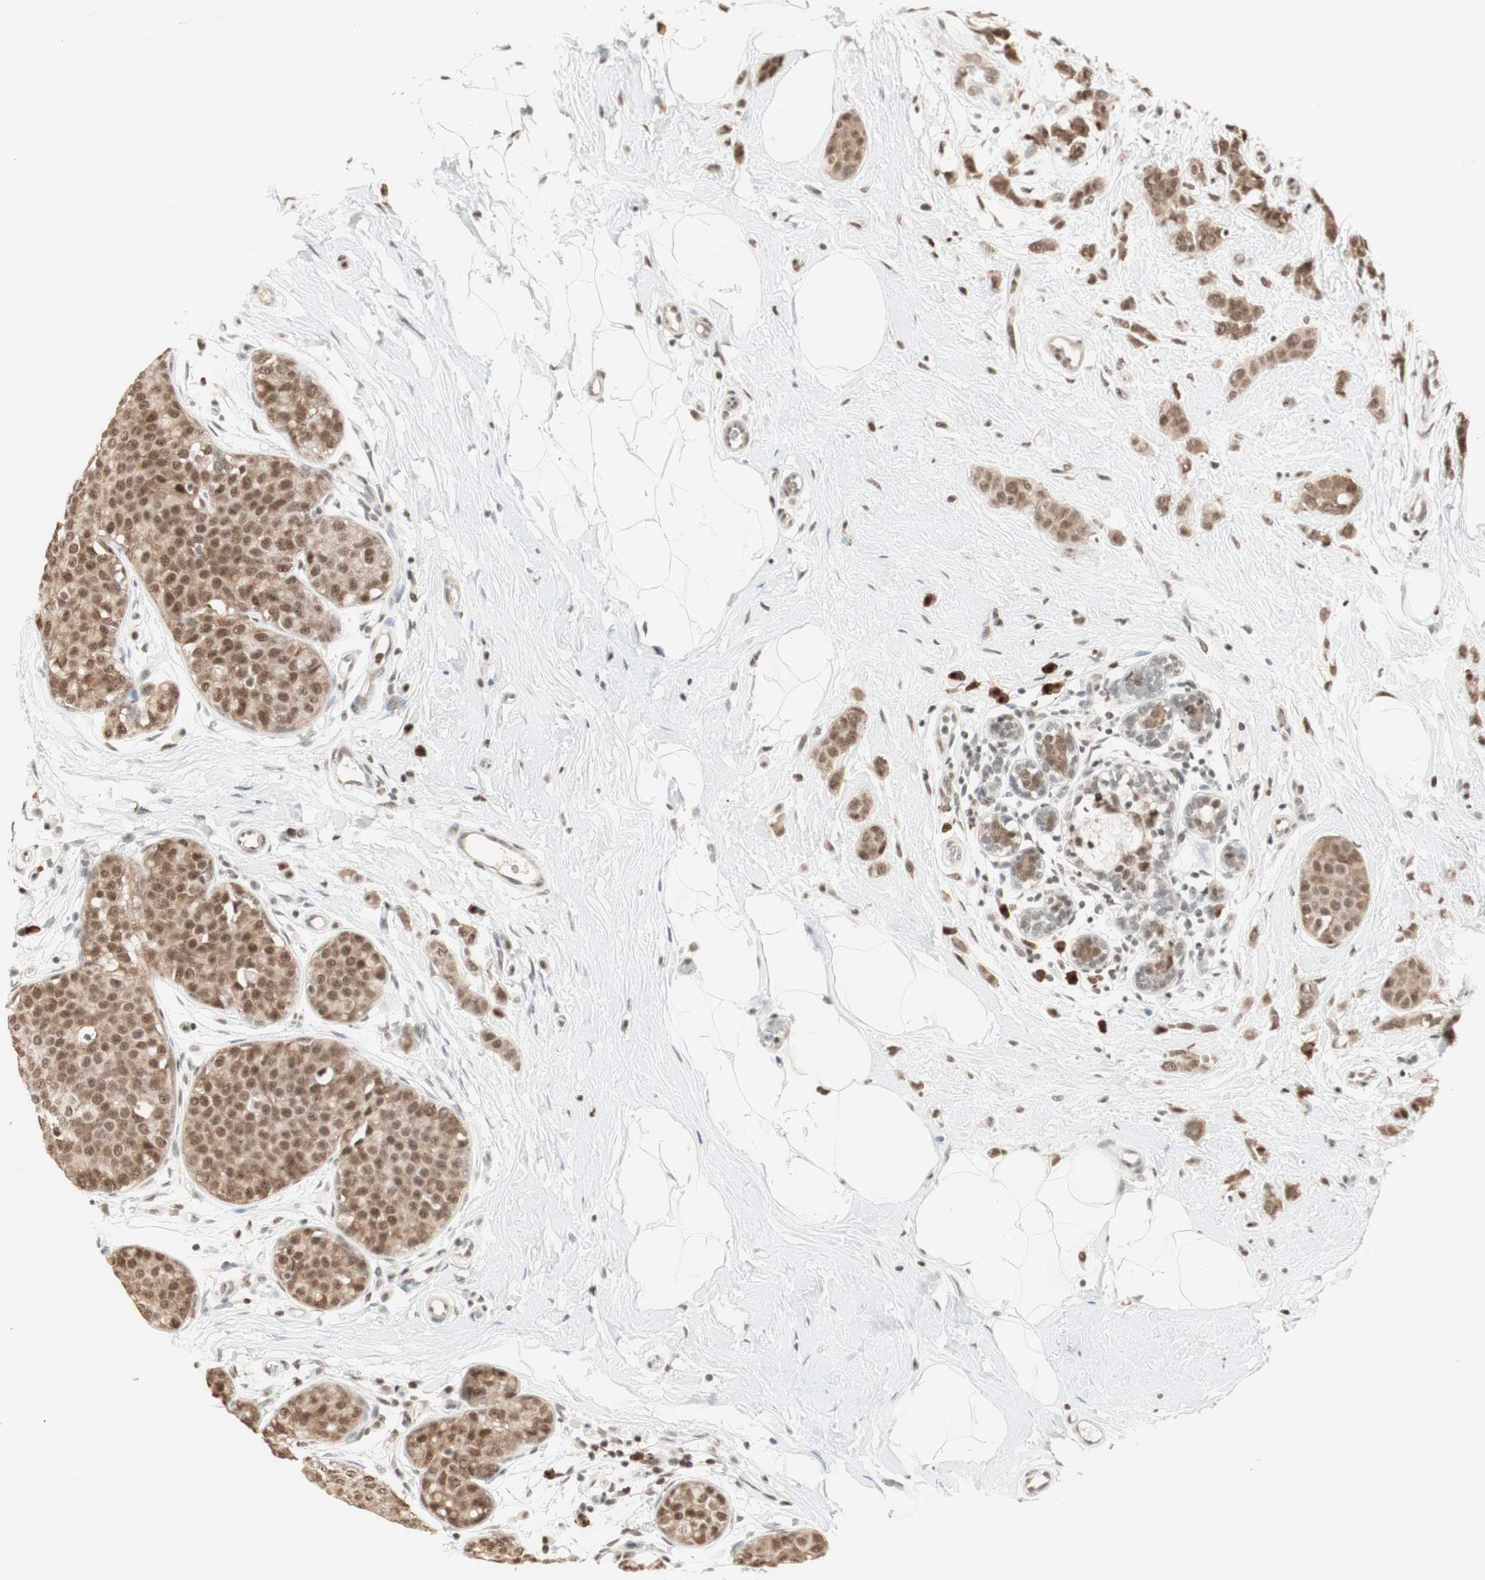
{"staining": {"intensity": "moderate", "quantity": ">75%", "location": "cytoplasmic/membranous,nuclear"}, "tissue": "breast cancer", "cell_type": "Tumor cells", "image_type": "cancer", "snomed": [{"axis": "morphology", "description": "Lobular carcinoma, in situ"}, {"axis": "morphology", "description": "Lobular carcinoma"}, {"axis": "topography", "description": "Breast"}], "caption": "The micrograph demonstrates a brown stain indicating the presence of a protein in the cytoplasmic/membranous and nuclear of tumor cells in breast lobular carcinoma in situ.", "gene": "SMARCE1", "patient": {"sex": "female", "age": 41}}